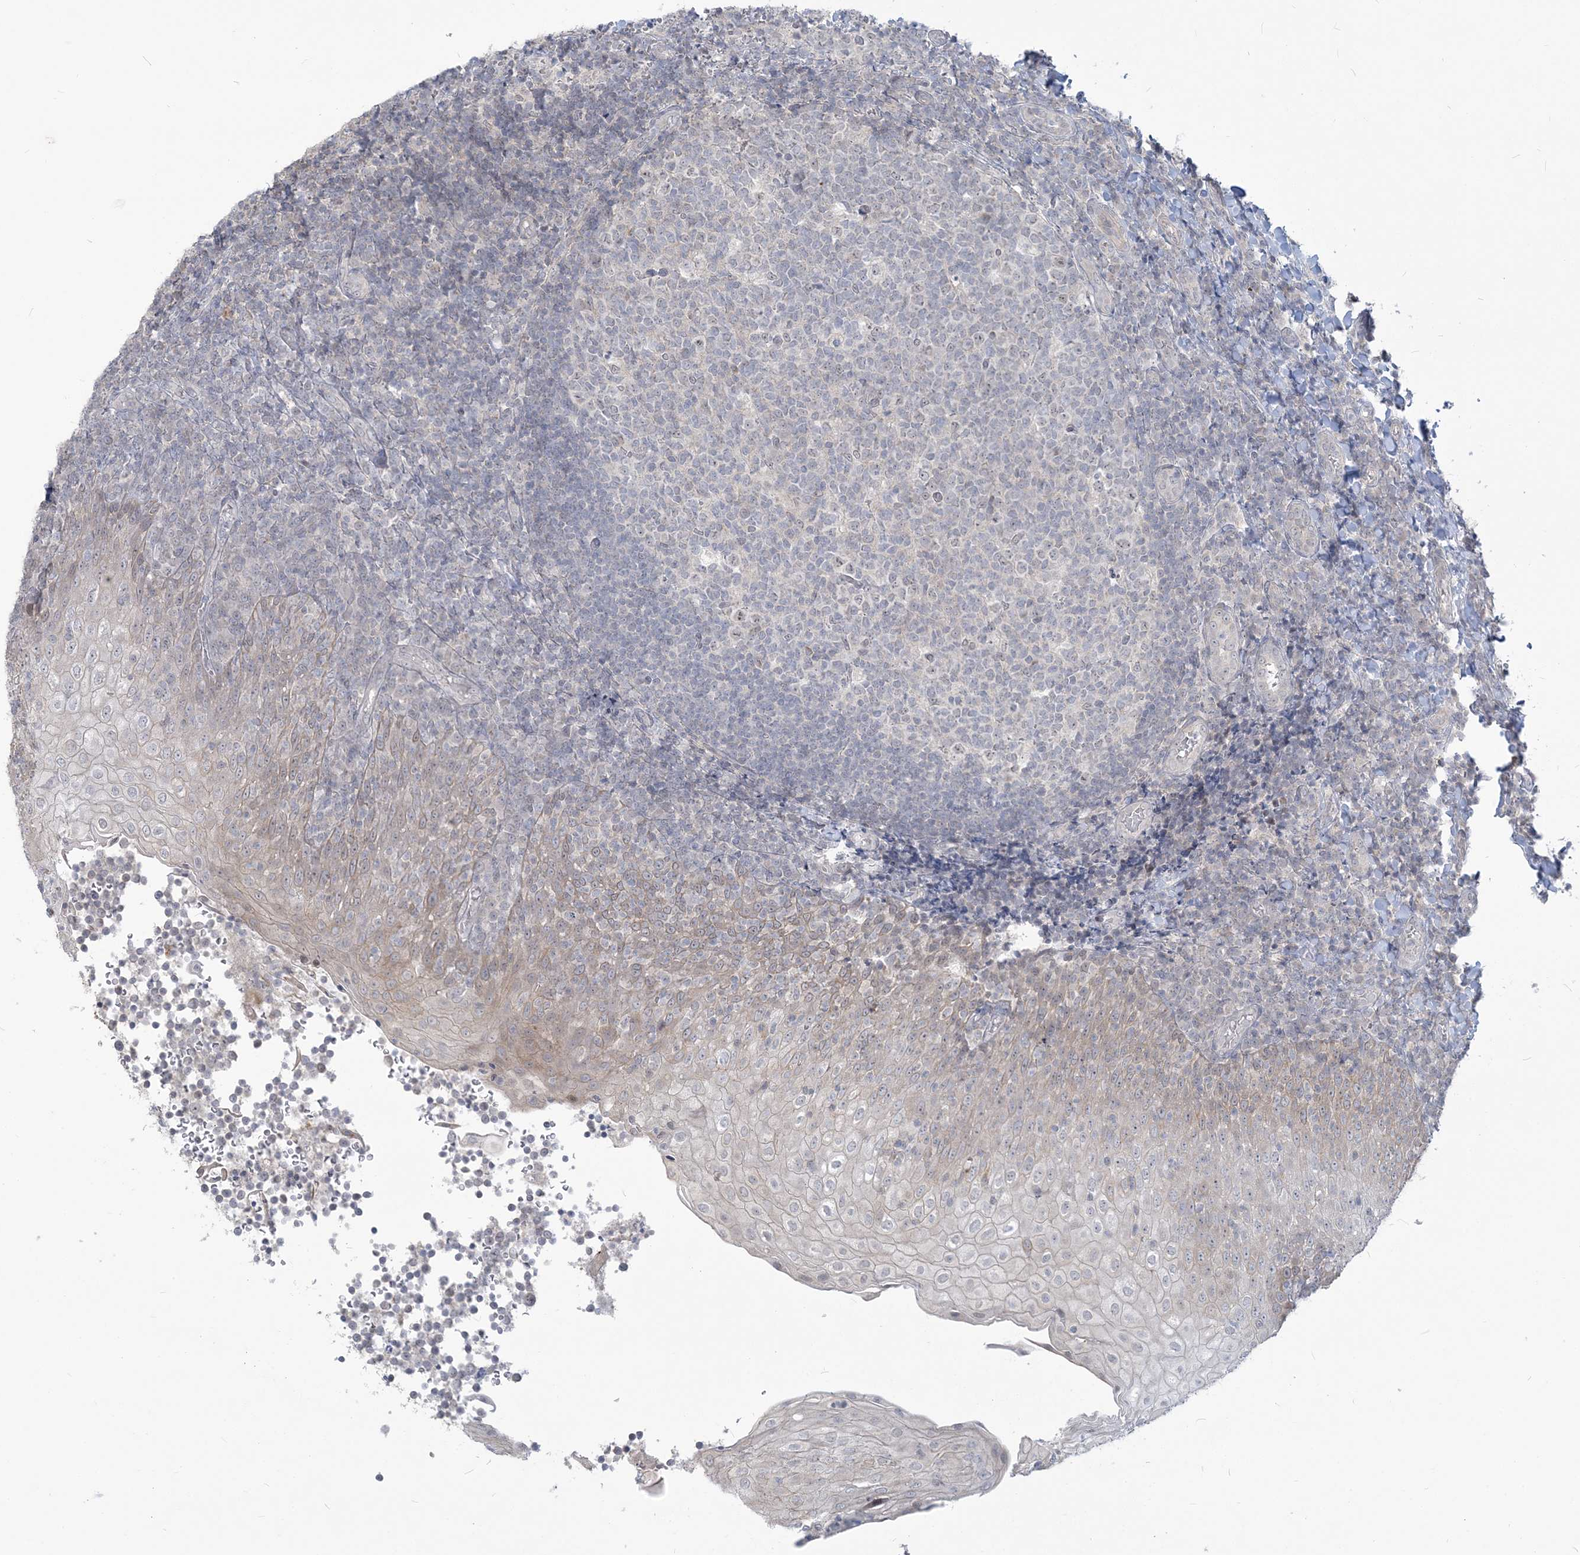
{"staining": {"intensity": "negative", "quantity": "none", "location": "none"}, "tissue": "tonsil", "cell_type": "Germinal center cells", "image_type": "normal", "snomed": [{"axis": "morphology", "description": "Normal tissue, NOS"}, {"axis": "topography", "description": "Tonsil"}], "caption": "This image is of benign tonsil stained with immunohistochemistry to label a protein in brown with the nuclei are counter-stained blue. There is no staining in germinal center cells. (Stains: DAB (3,3'-diaminobenzidine) IHC with hematoxylin counter stain, Microscopy: brightfield microscopy at high magnification).", "gene": "SDAD1", "patient": {"sex": "female", "age": 19}}